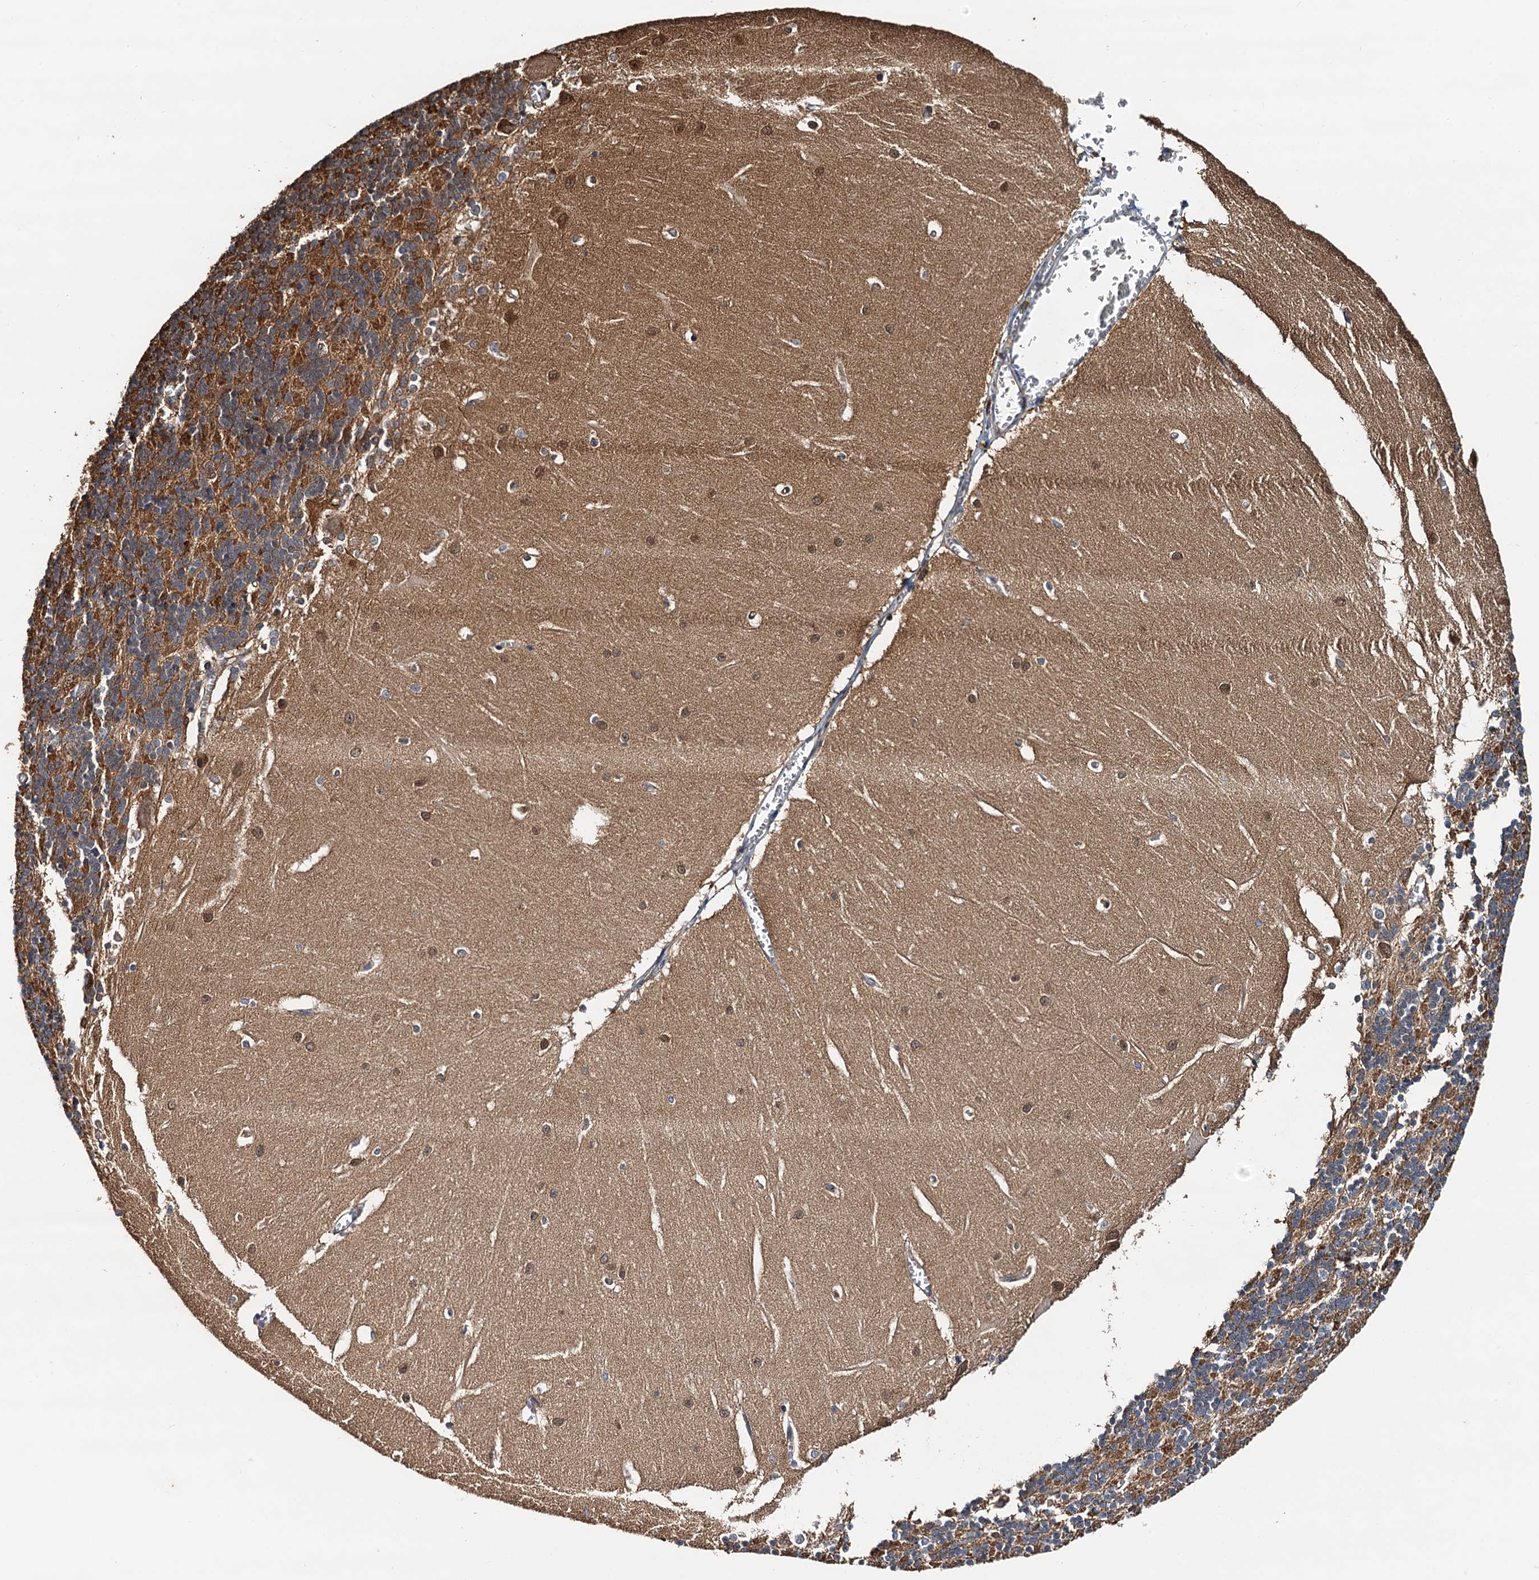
{"staining": {"intensity": "weak", "quantity": "<25%", "location": "cytoplasmic/membranous,nuclear"}, "tissue": "cerebellum", "cell_type": "Cells in granular layer", "image_type": "normal", "snomed": [{"axis": "morphology", "description": "Normal tissue, NOS"}, {"axis": "topography", "description": "Cerebellum"}], "caption": "IHC of normal human cerebellum displays no positivity in cells in granular layer.", "gene": "USP6NL", "patient": {"sex": "male", "age": 37}}